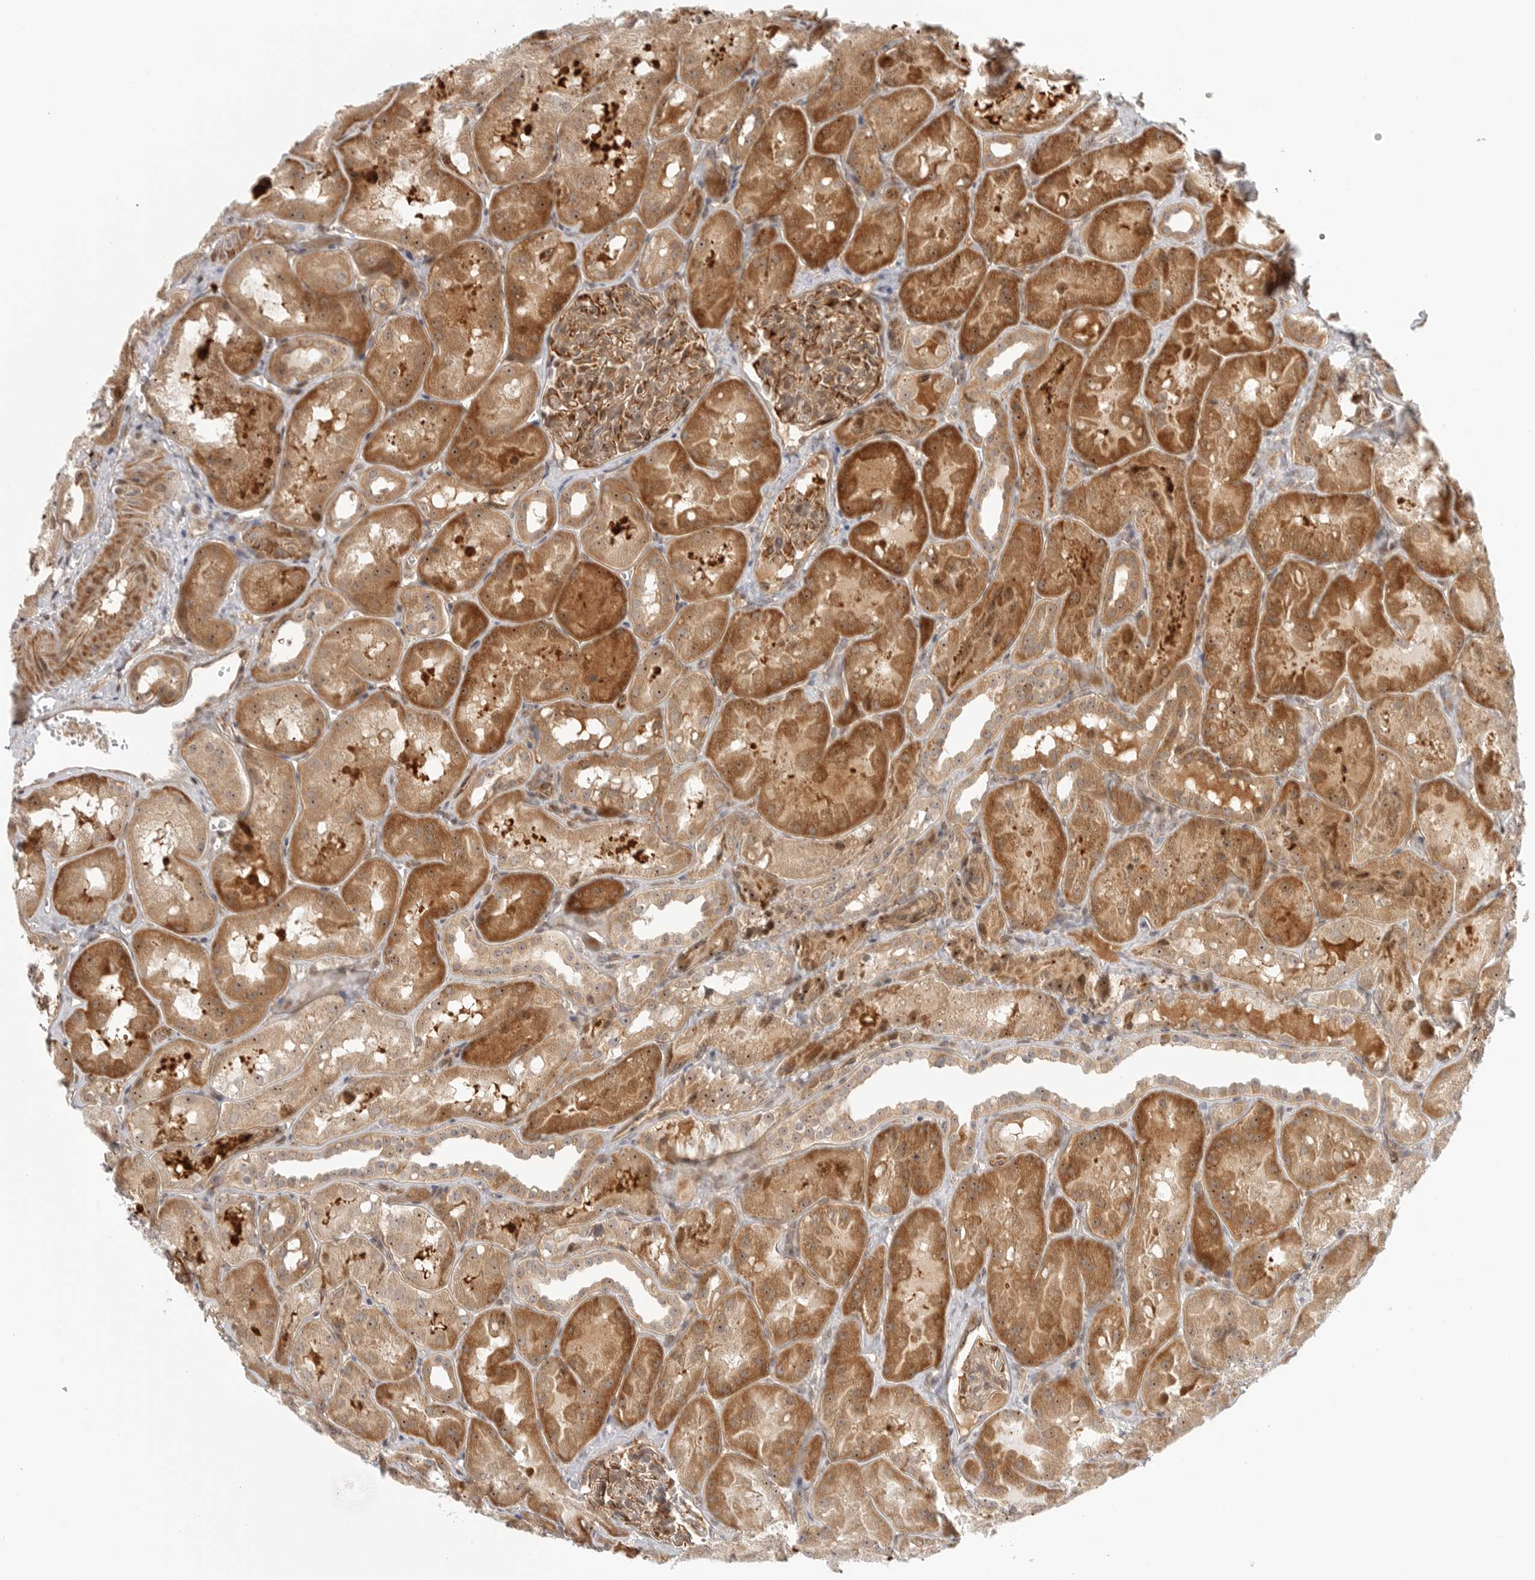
{"staining": {"intensity": "moderate", "quantity": ">75%", "location": "cytoplasmic/membranous"}, "tissue": "kidney", "cell_type": "Cells in glomeruli", "image_type": "normal", "snomed": [{"axis": "morphology", "description": "Normal tissue, NOS"}, {"axis": "topography", "description": "Kidney"}], "caption": "IHC image of normal human kidney stained for a protein (brown), which exhibits medium levels of moderate cytoplasmic/membranous expression in about >75% of cells in glomeruli.", "gene": "DSCC1", "patient": {"sex": "male", "age": 16}}